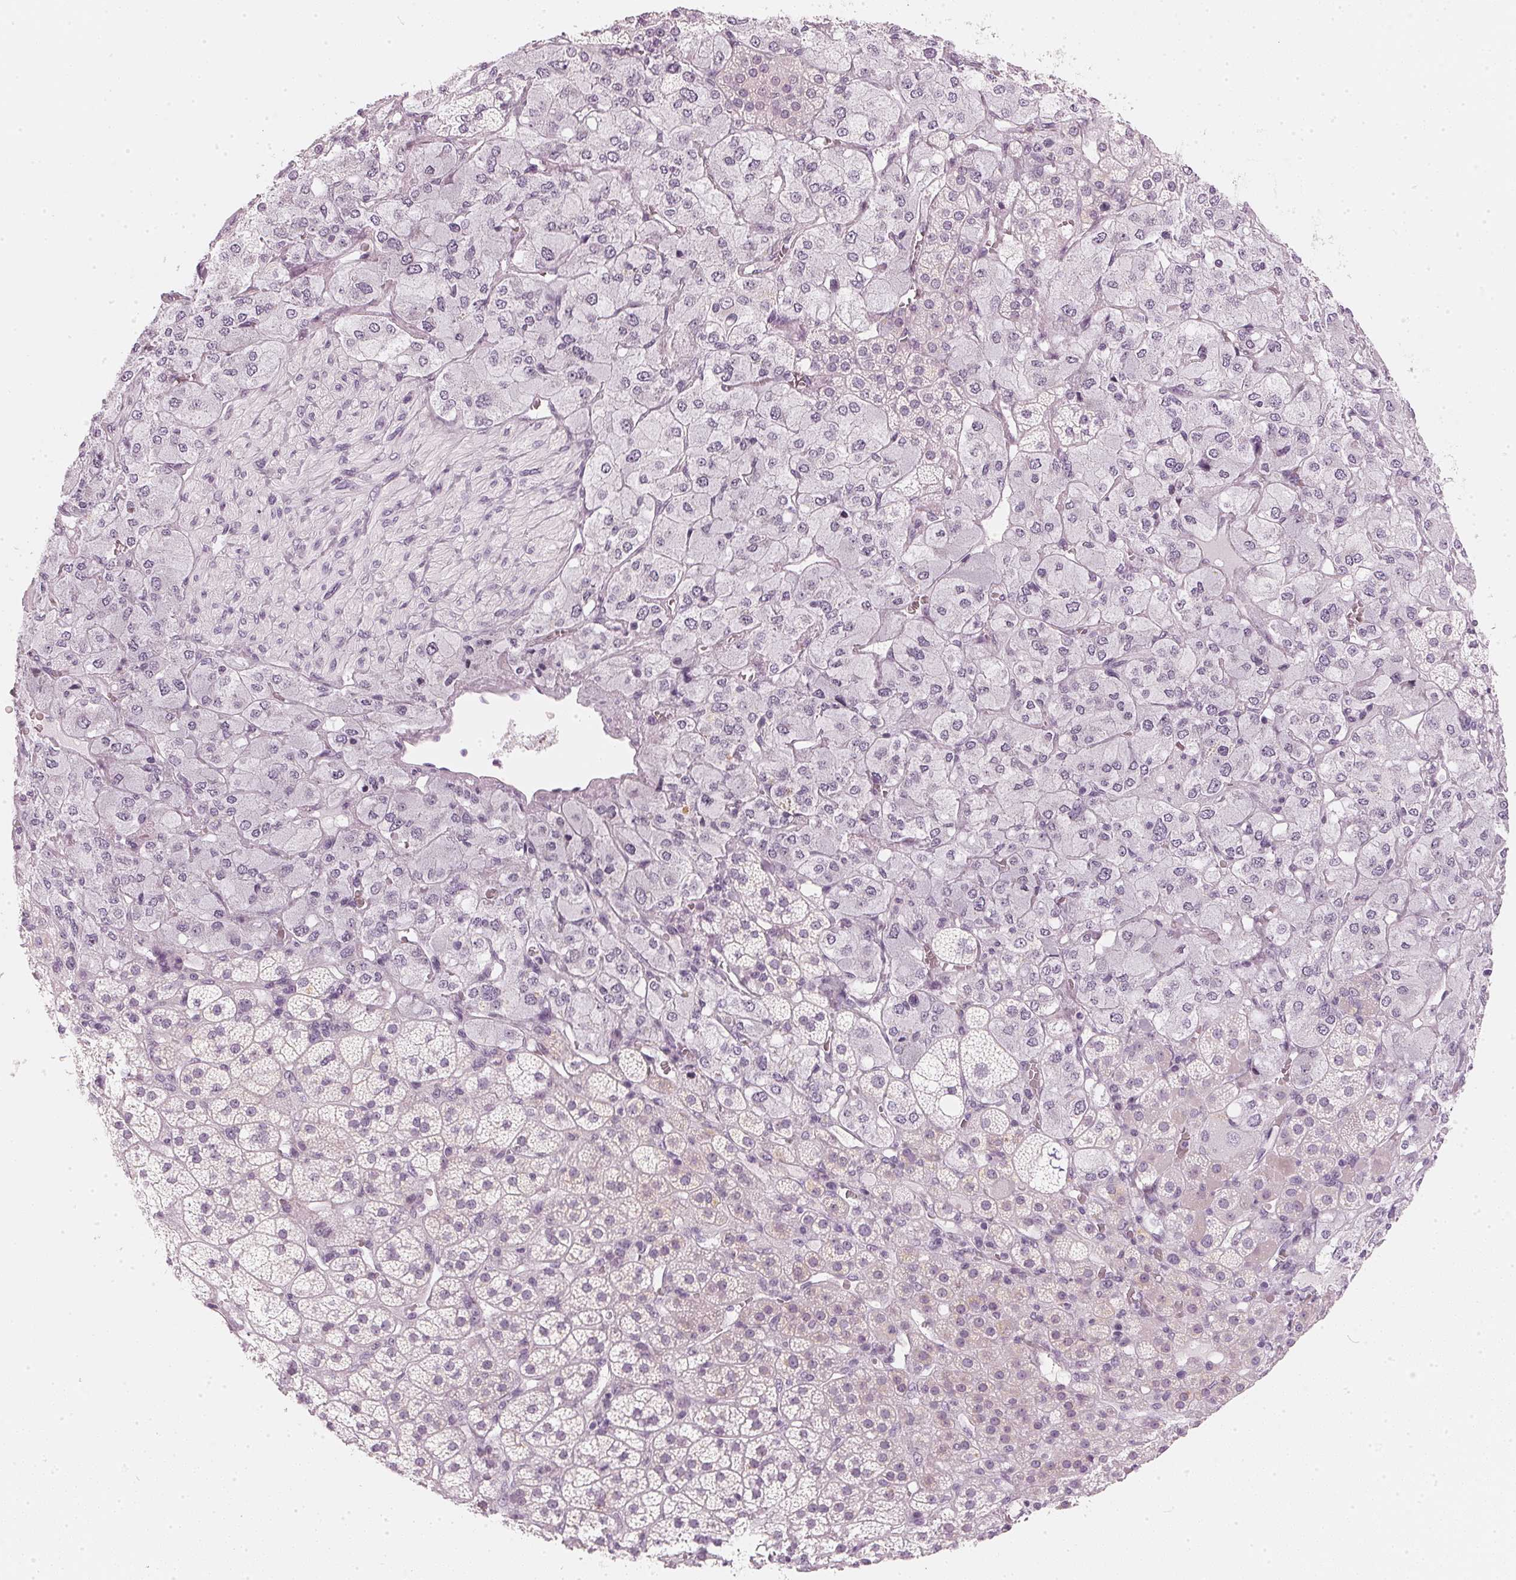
{"staining": {"intensity": "negative", "quantity": "none", "location": "none"}, "tissue": "adrenal gland", "cell_type": "Glandular cells", "image_type": "normal", "snomed": [{"axis": "morphology", "description": "Normal tissue, NOS"}, {"axis": "topography", "description": "Adrenal gland"}], "caption": "An immunohistochemistry photomicrograph of benign adrenal gland is shown. There is no staining in glandular cells of adrenal gland.", "gene": "CHST4", "patient": {"sex": "female", "age": 60}}